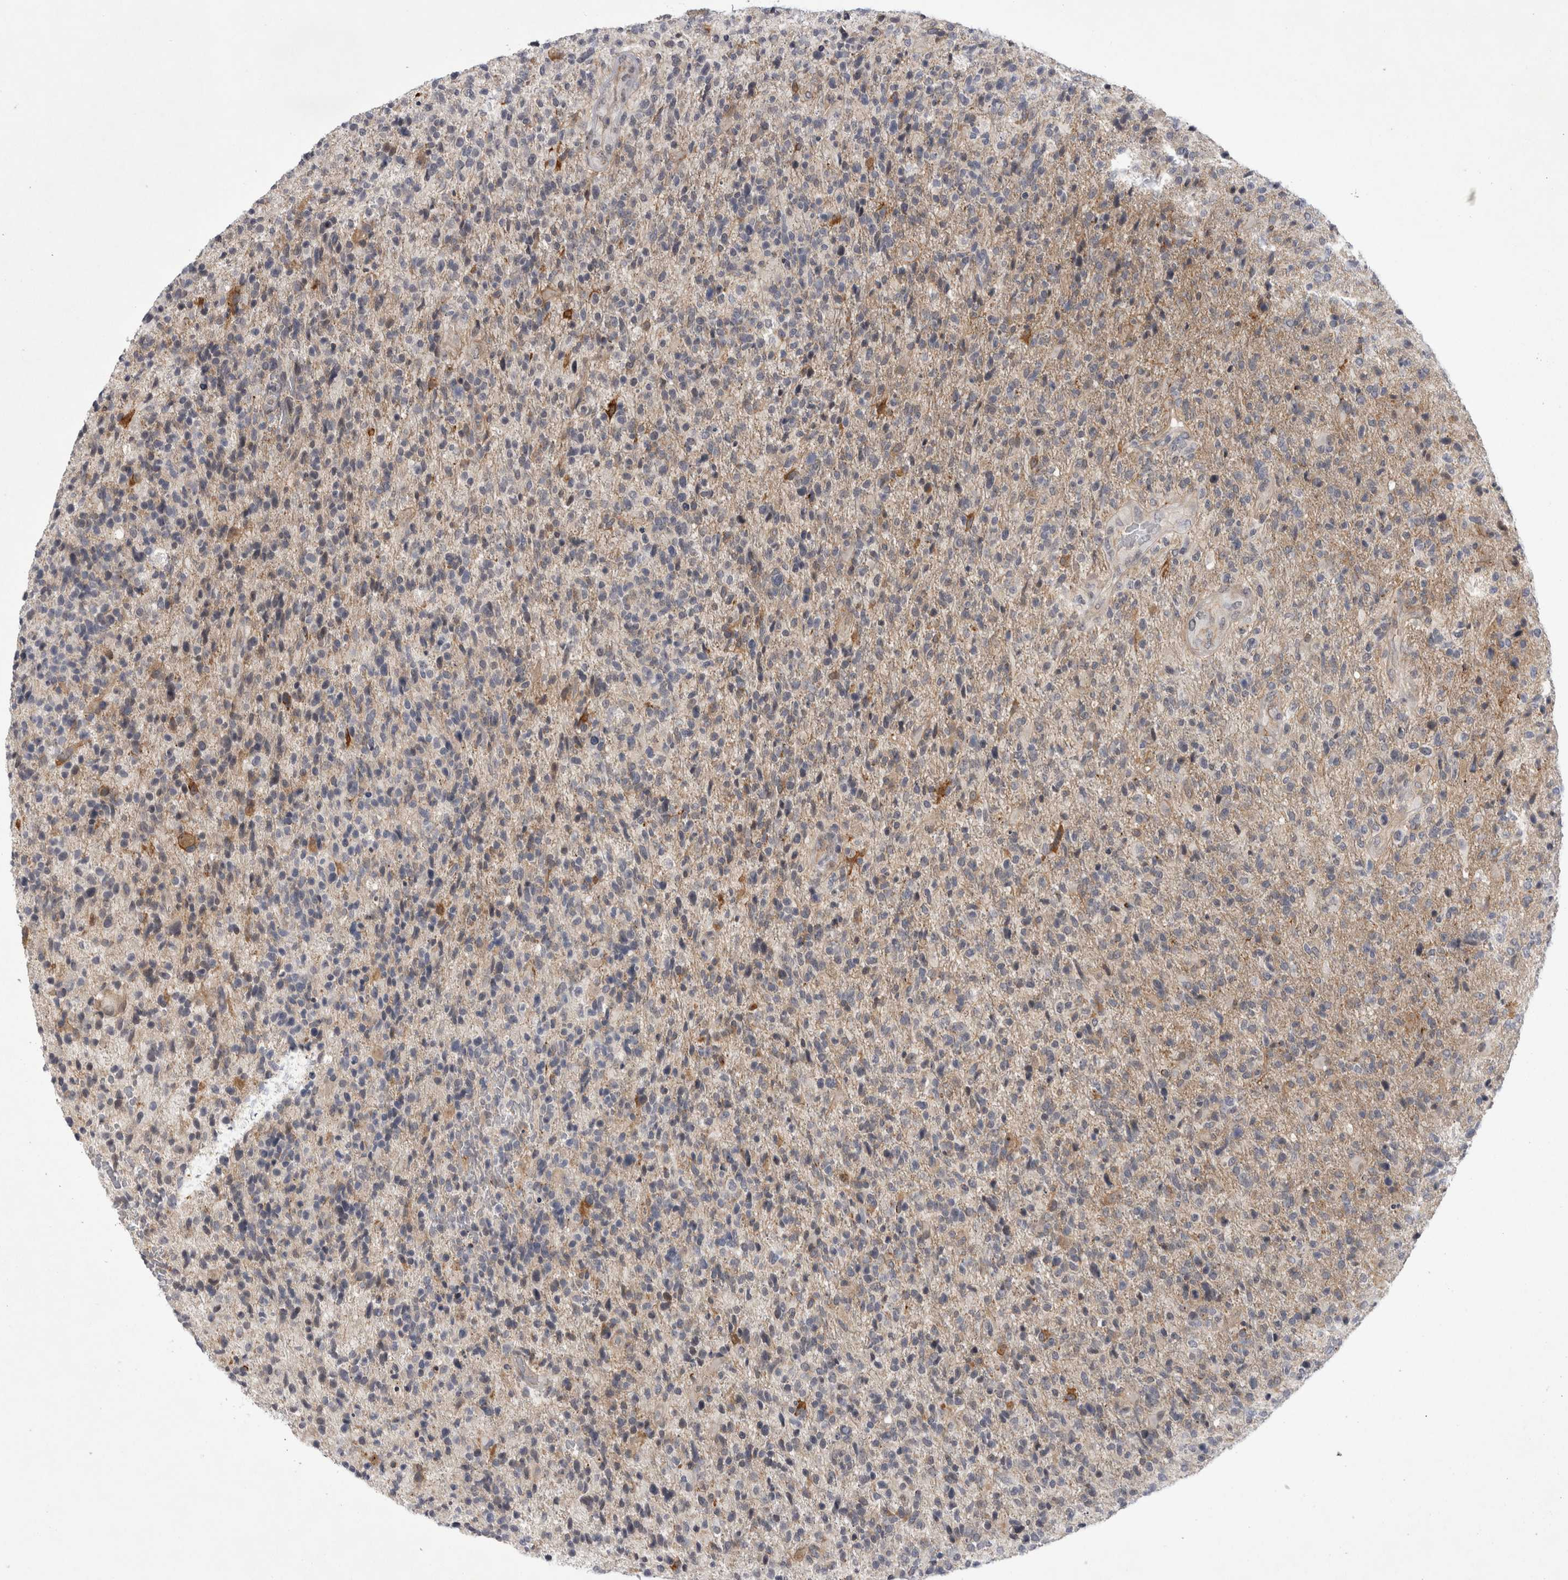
{"staining": {"intensity": "weak", "quantity": "25%-75%", "location": "cytoplasmic/membranous"}, "tissue": "glioma", "cell_type": "Tumor cells", "image_type": "cancer", "snomed": [{"axis": "morphology", "description": "Glioma, malignant, High grade"}, {"axis": "topography", "description": "Brain"}], "caption": "High-grade glioma (malignant) was stained to show a protein in brown. There is low levels of weak cytoplasmic/membranous positivity in approximately 25%-75% of tumor cells.", "gene": "PARP11", "patient": {"sex": "male", "age": 72}}